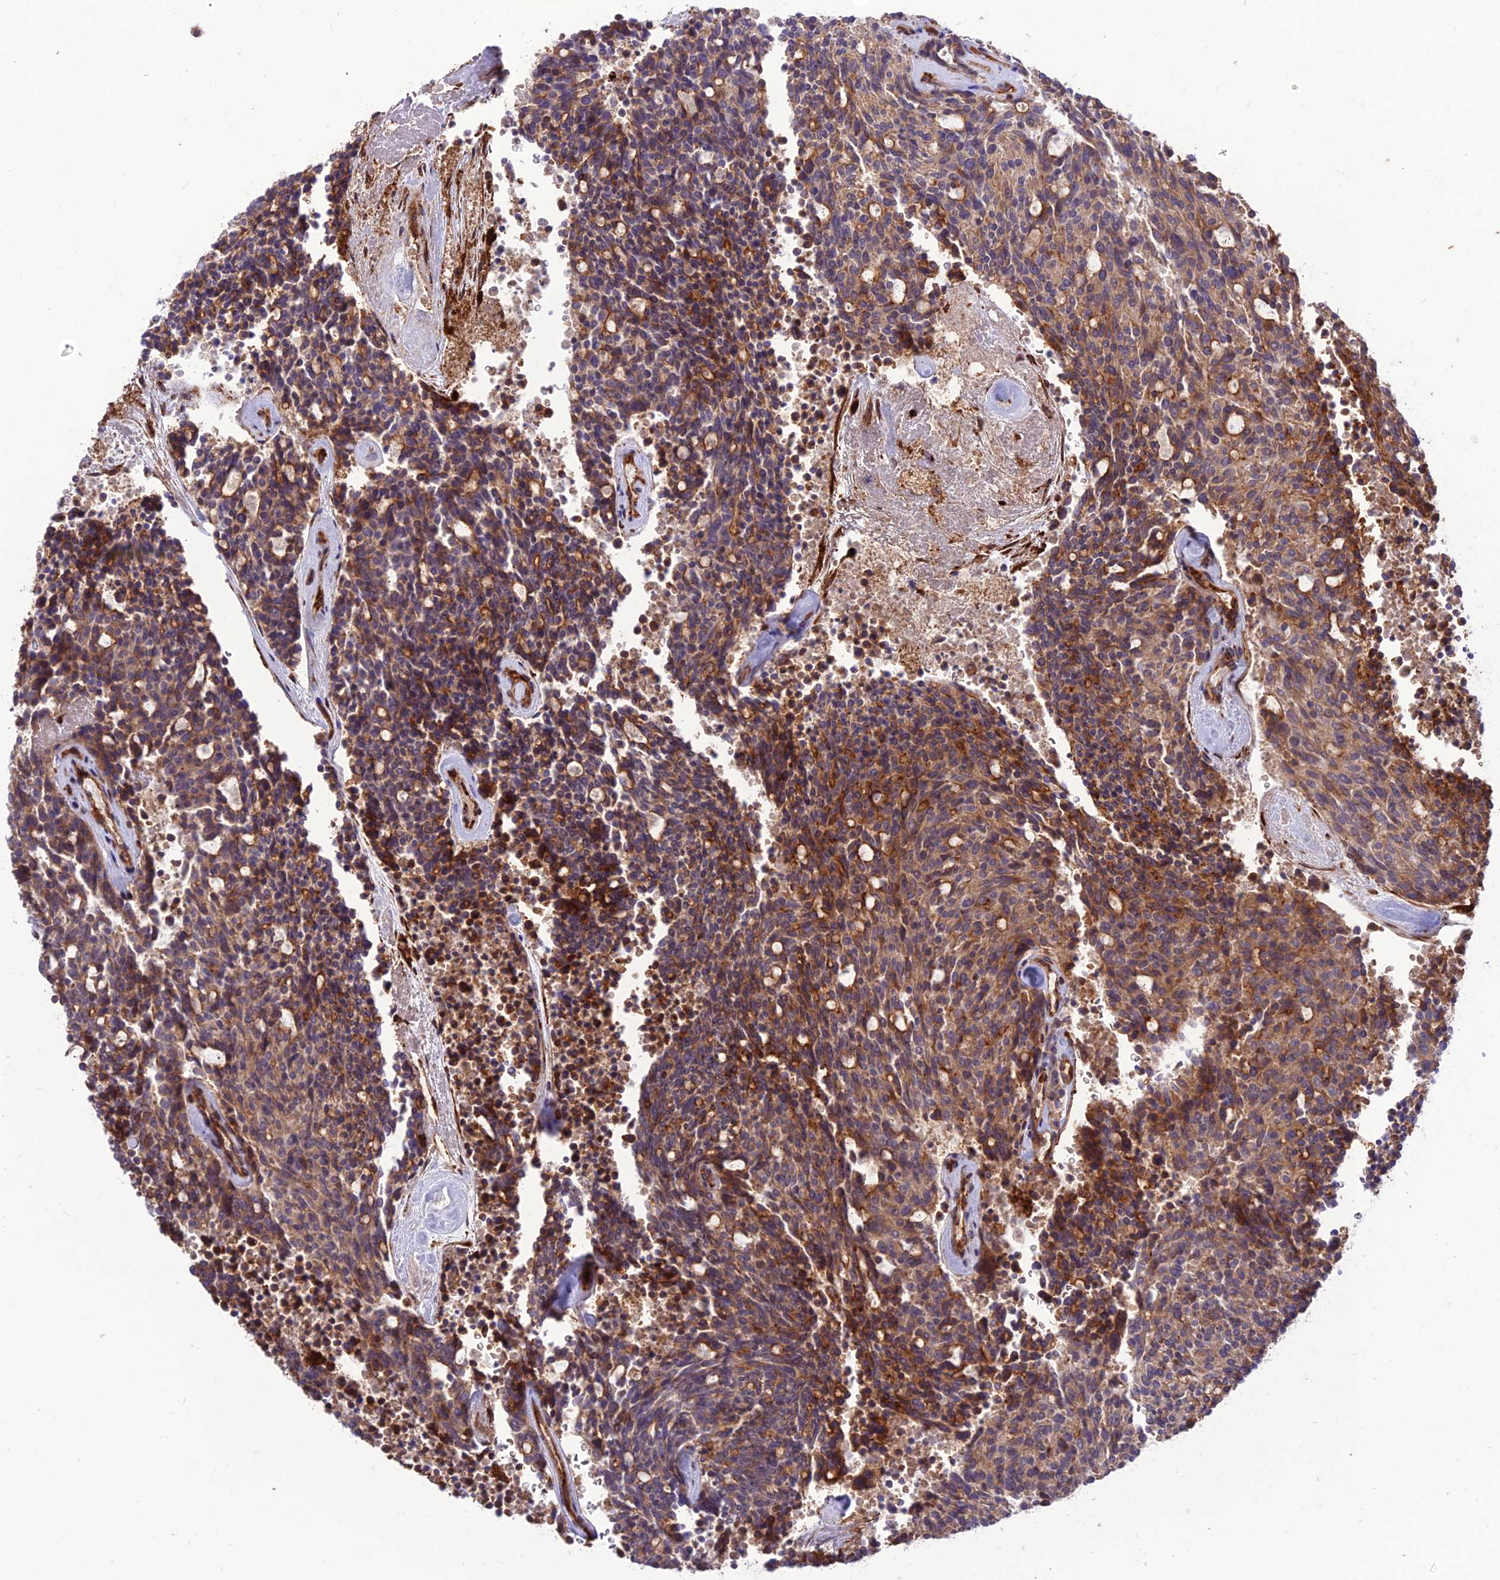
{"staining": {"intensity": "moderate", "quantity": ">75%", "location": "cytoplasmic/membranous"}, "tissue": "carcinoid", "cell_type": "Tumor cells", "image_type": "cancer", "snomed": [{"axis": "morphology", "description": "Carcinoid, malignant, NOS"}, {"axis": "topography", "description": "Pancreas"}], "caption": "Carcinoid (malignant) stained for a protein reveals moderate cytoplasmic/membranous positivity in tumor cells.", "gene": "CRTAP", "patient": {"sex": "female", "age": 54}}